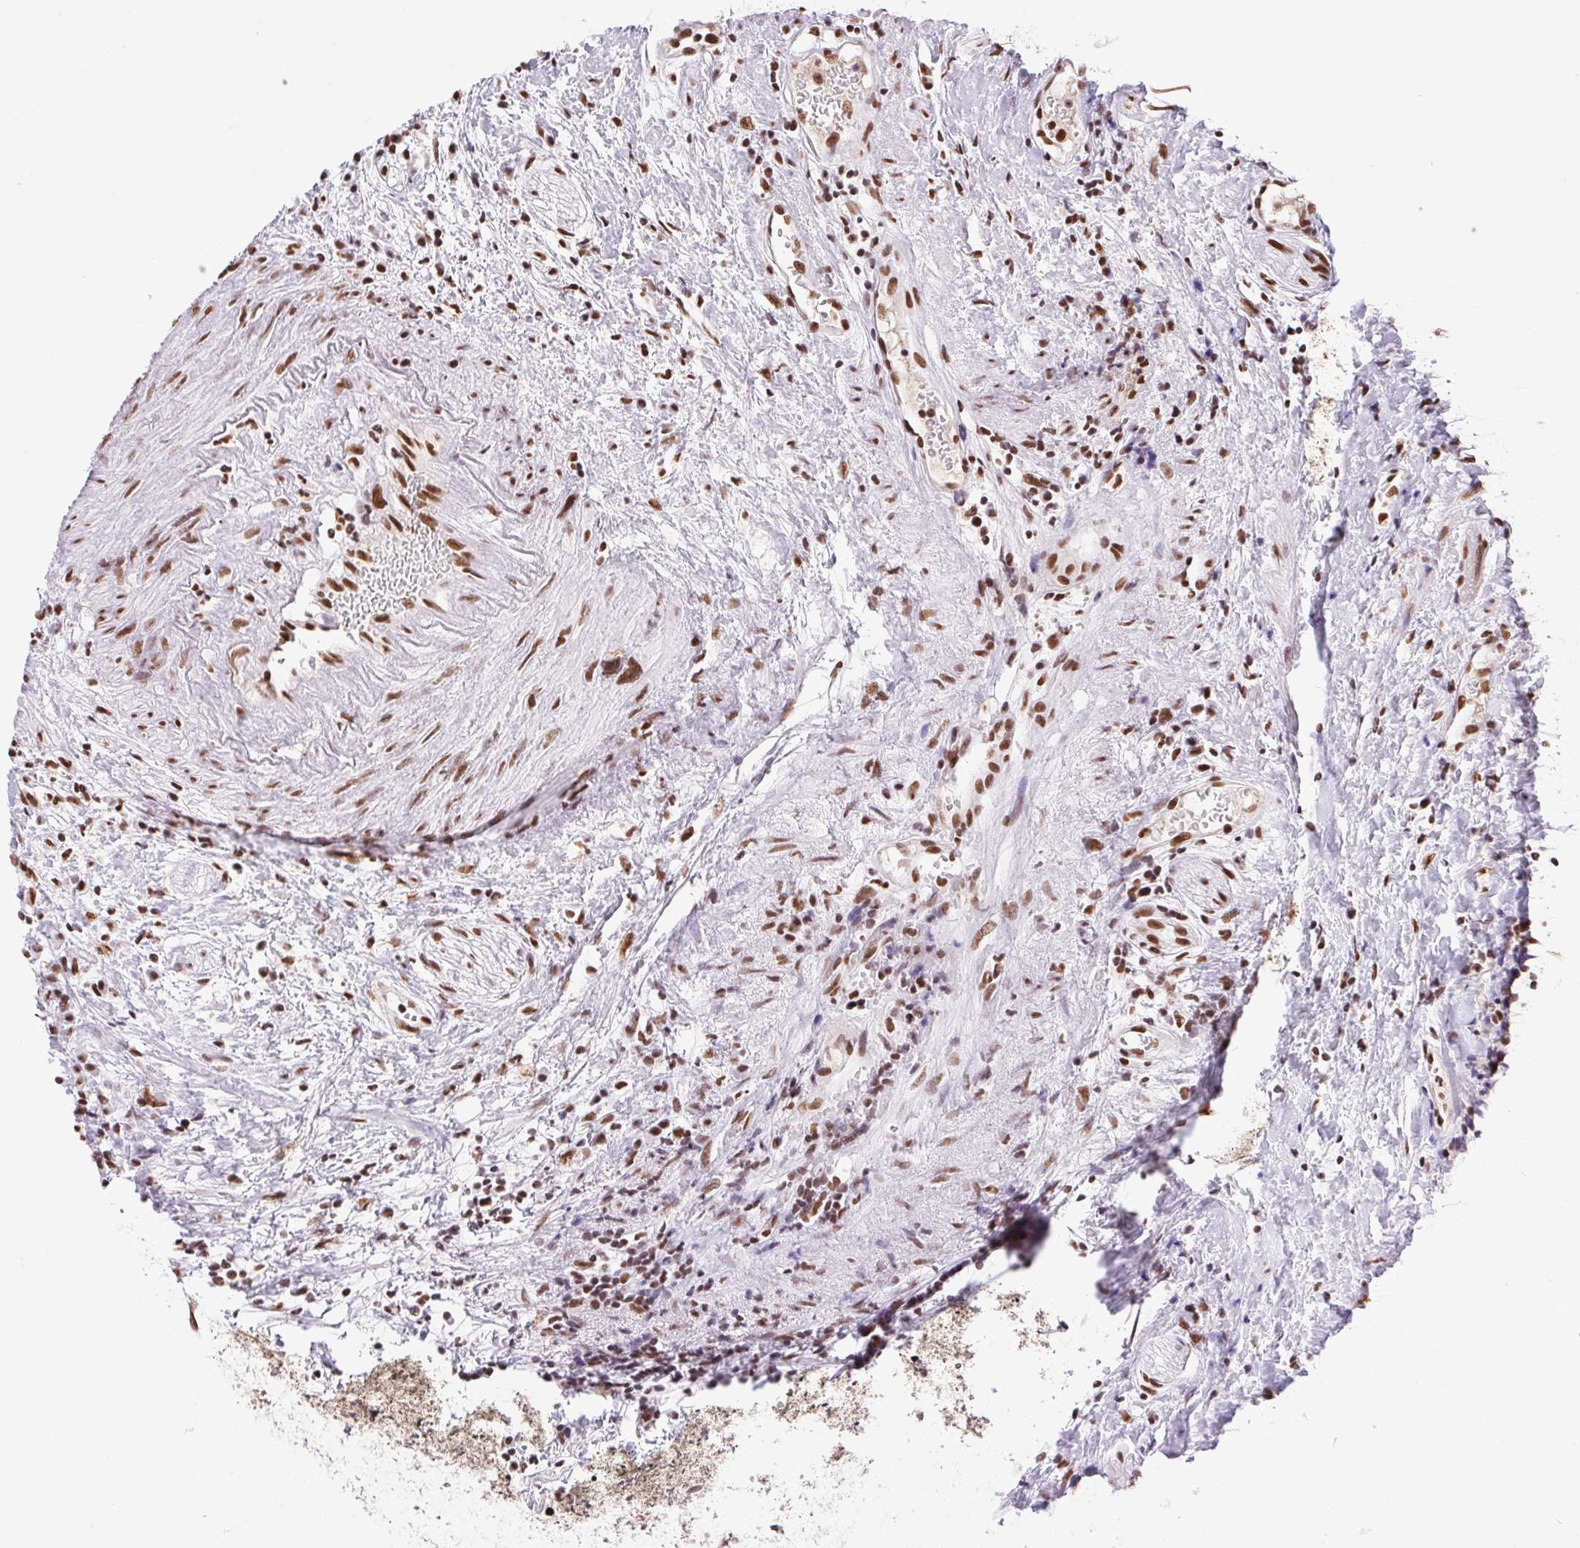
{"staining": {"intensity": "moderate", "quantity": ">75%", "location": "nuclear"}, "tissue": "prostate cancer", "cell_type": "Tumor cells", "image_type": "cancer", "snomed": [{"axis": "morphology", "description": "Adenocarcinoma, High grade"}, {"axis": "topography", "description": "Prostate and seminal vesicle, NOS"}], "caption": "IHC (DAB) staining of prostate adenocarcinoma (high-grade) shows moderate nuclear protein staining in approximately >75% of tumor cells.", "gene": "ZNF207", "patient": {"sex": "male", "age": 60}}